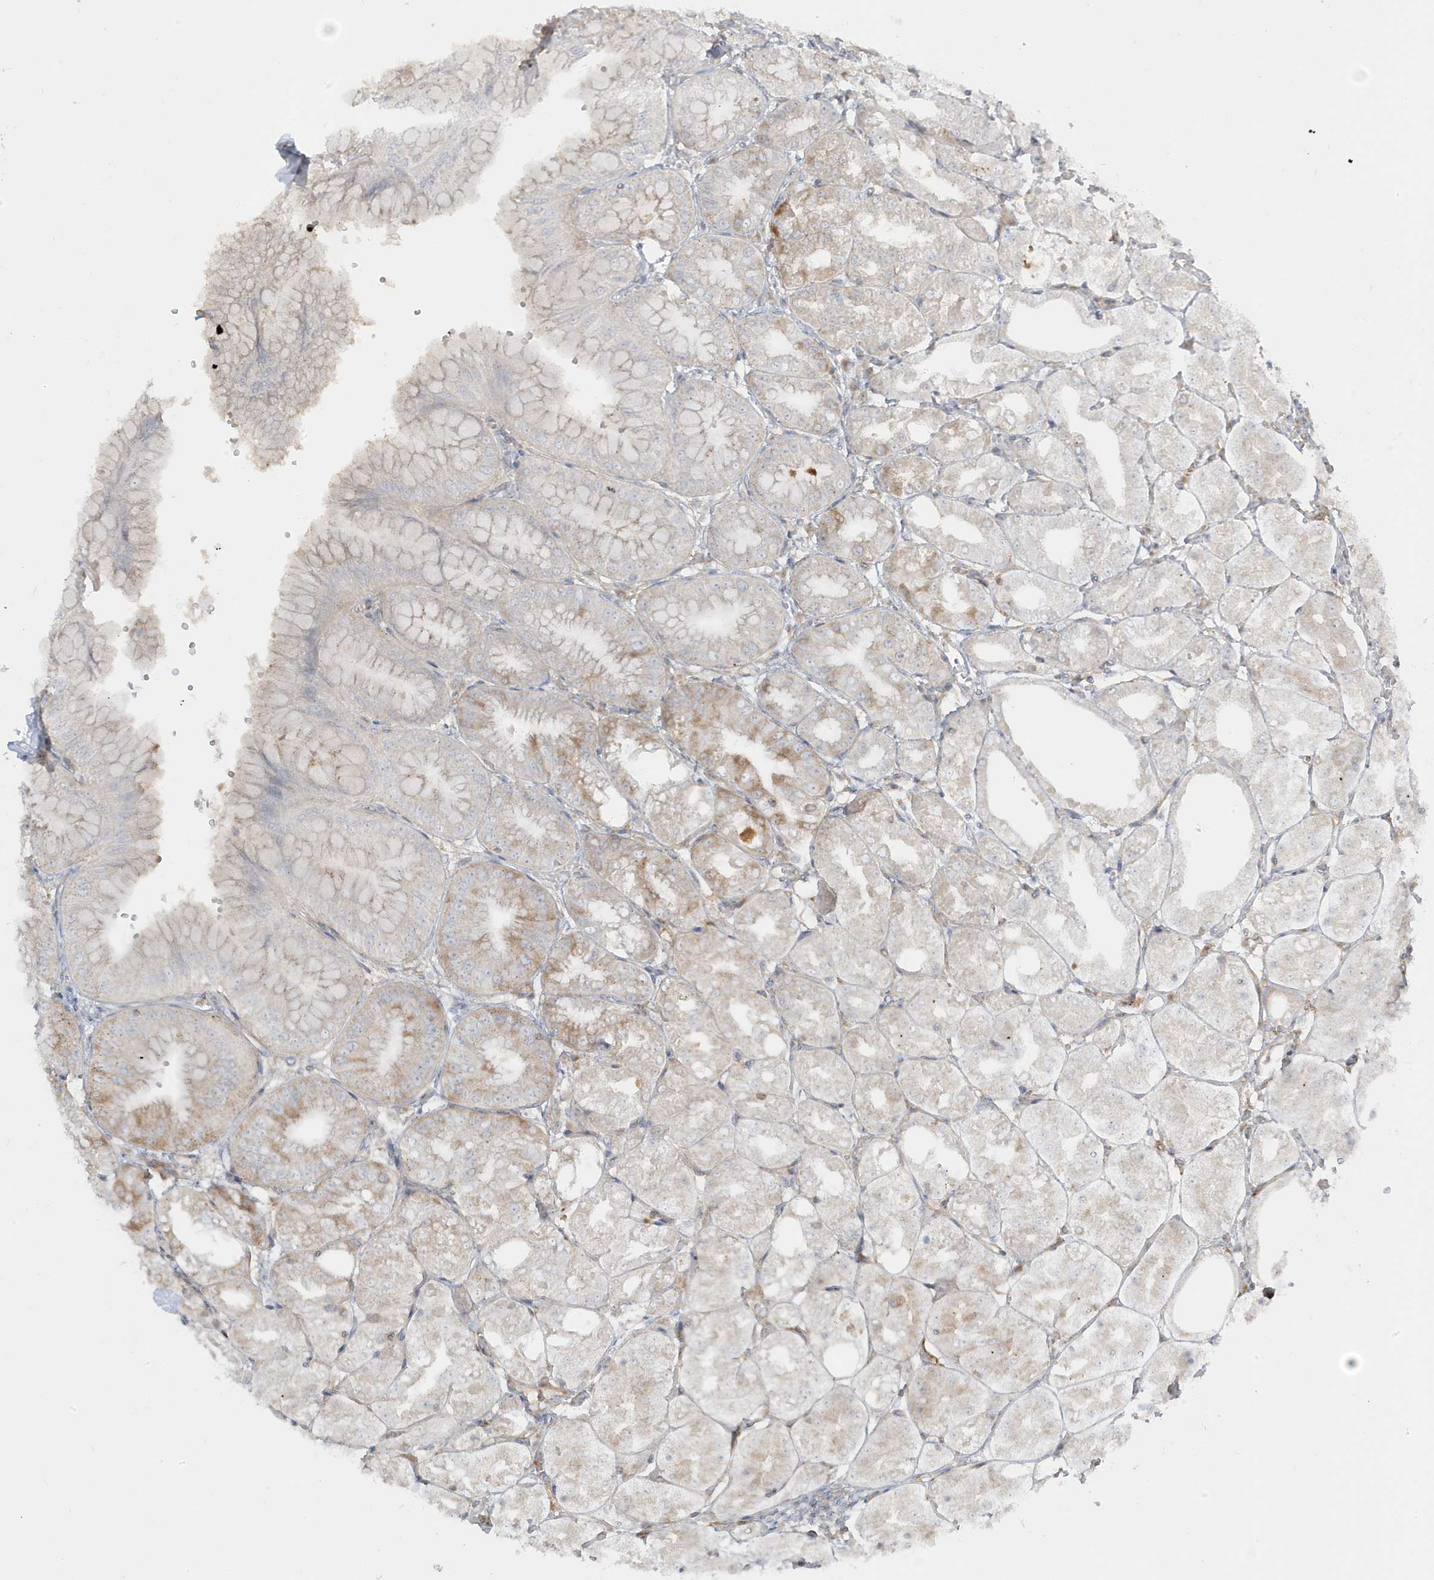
{"staining": {"intensity": "moderate", "quantity": "25%-75%", "location": "cytoplasmic/membranous"}, "tissue": "stomach", "cell_type": "Glandular cells", "image_type": "normal", "snomed": [{"axis": "morphology", "description": "Normal tissue, NOS"}, {"axis": "topography", "description": "Stomach, lower"}], "caption": "IHC of benign stomach displays medium levels of moderate cytoplasmic/membranous staining in about 25%-75% of glandular cells. (IHC, brightfield microscopy, high magnification).", "gene": "STAM", "patient": {"sex": "male", "age": 71}}